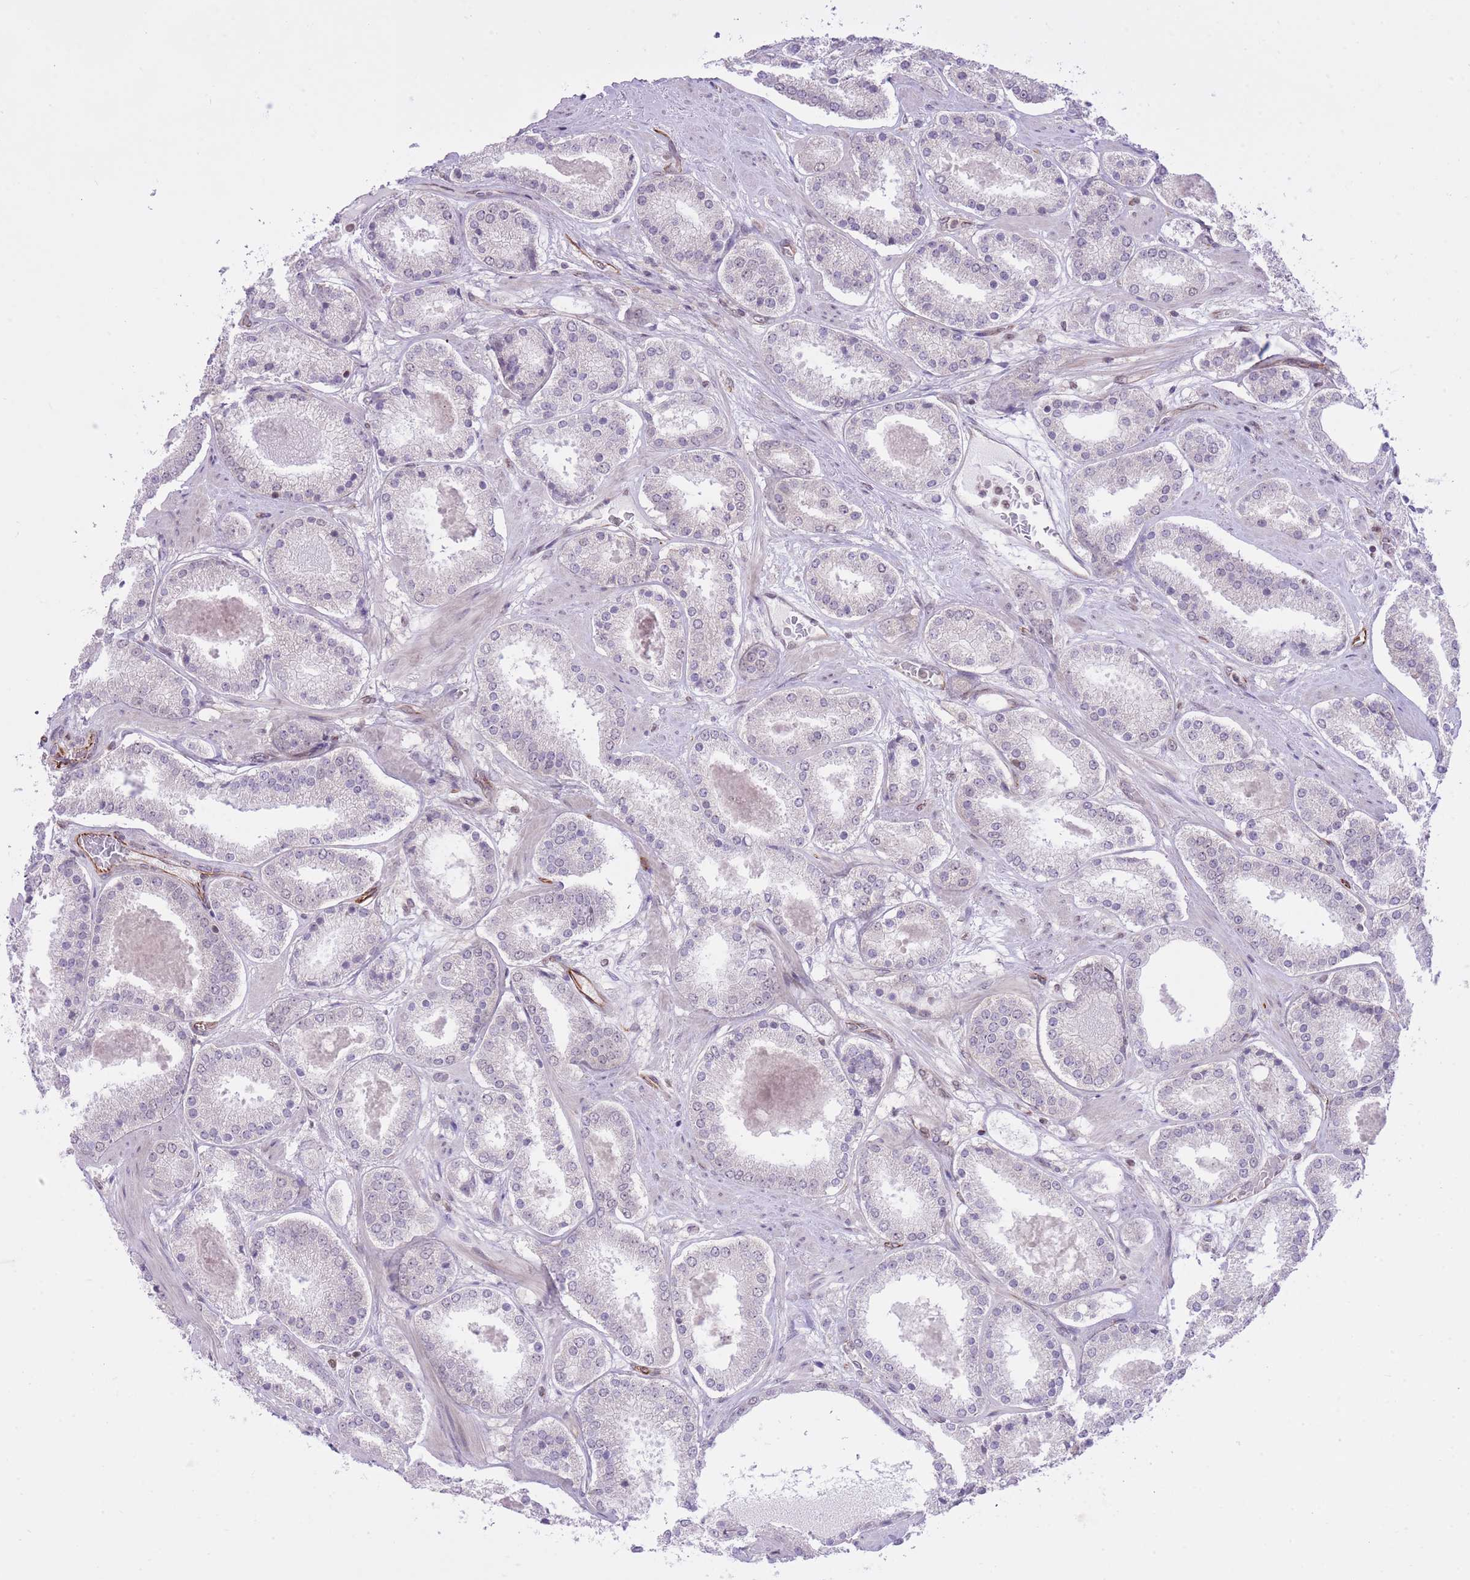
{"staining": {"intensity": "negative", "quantity": "none", "location": "none"}, "tissue": "prostate cancer", "cell_type": "Tumor cells", "image_type": "cancer", "snomed": [{"axis": "morphology", "description": "Adenocarcinoma, High grade"}, {"axis": "topography", "description": "Prostate"}], "caption": "DAB (3,3'-diaminobenzidine) immunohistochemical staining of prostate cancer (high-grade adenocarcinoma) exhibits no significant expression in tumor cells.", "gene": "ELL", "patient": {"sex": "male", "age": 63}}